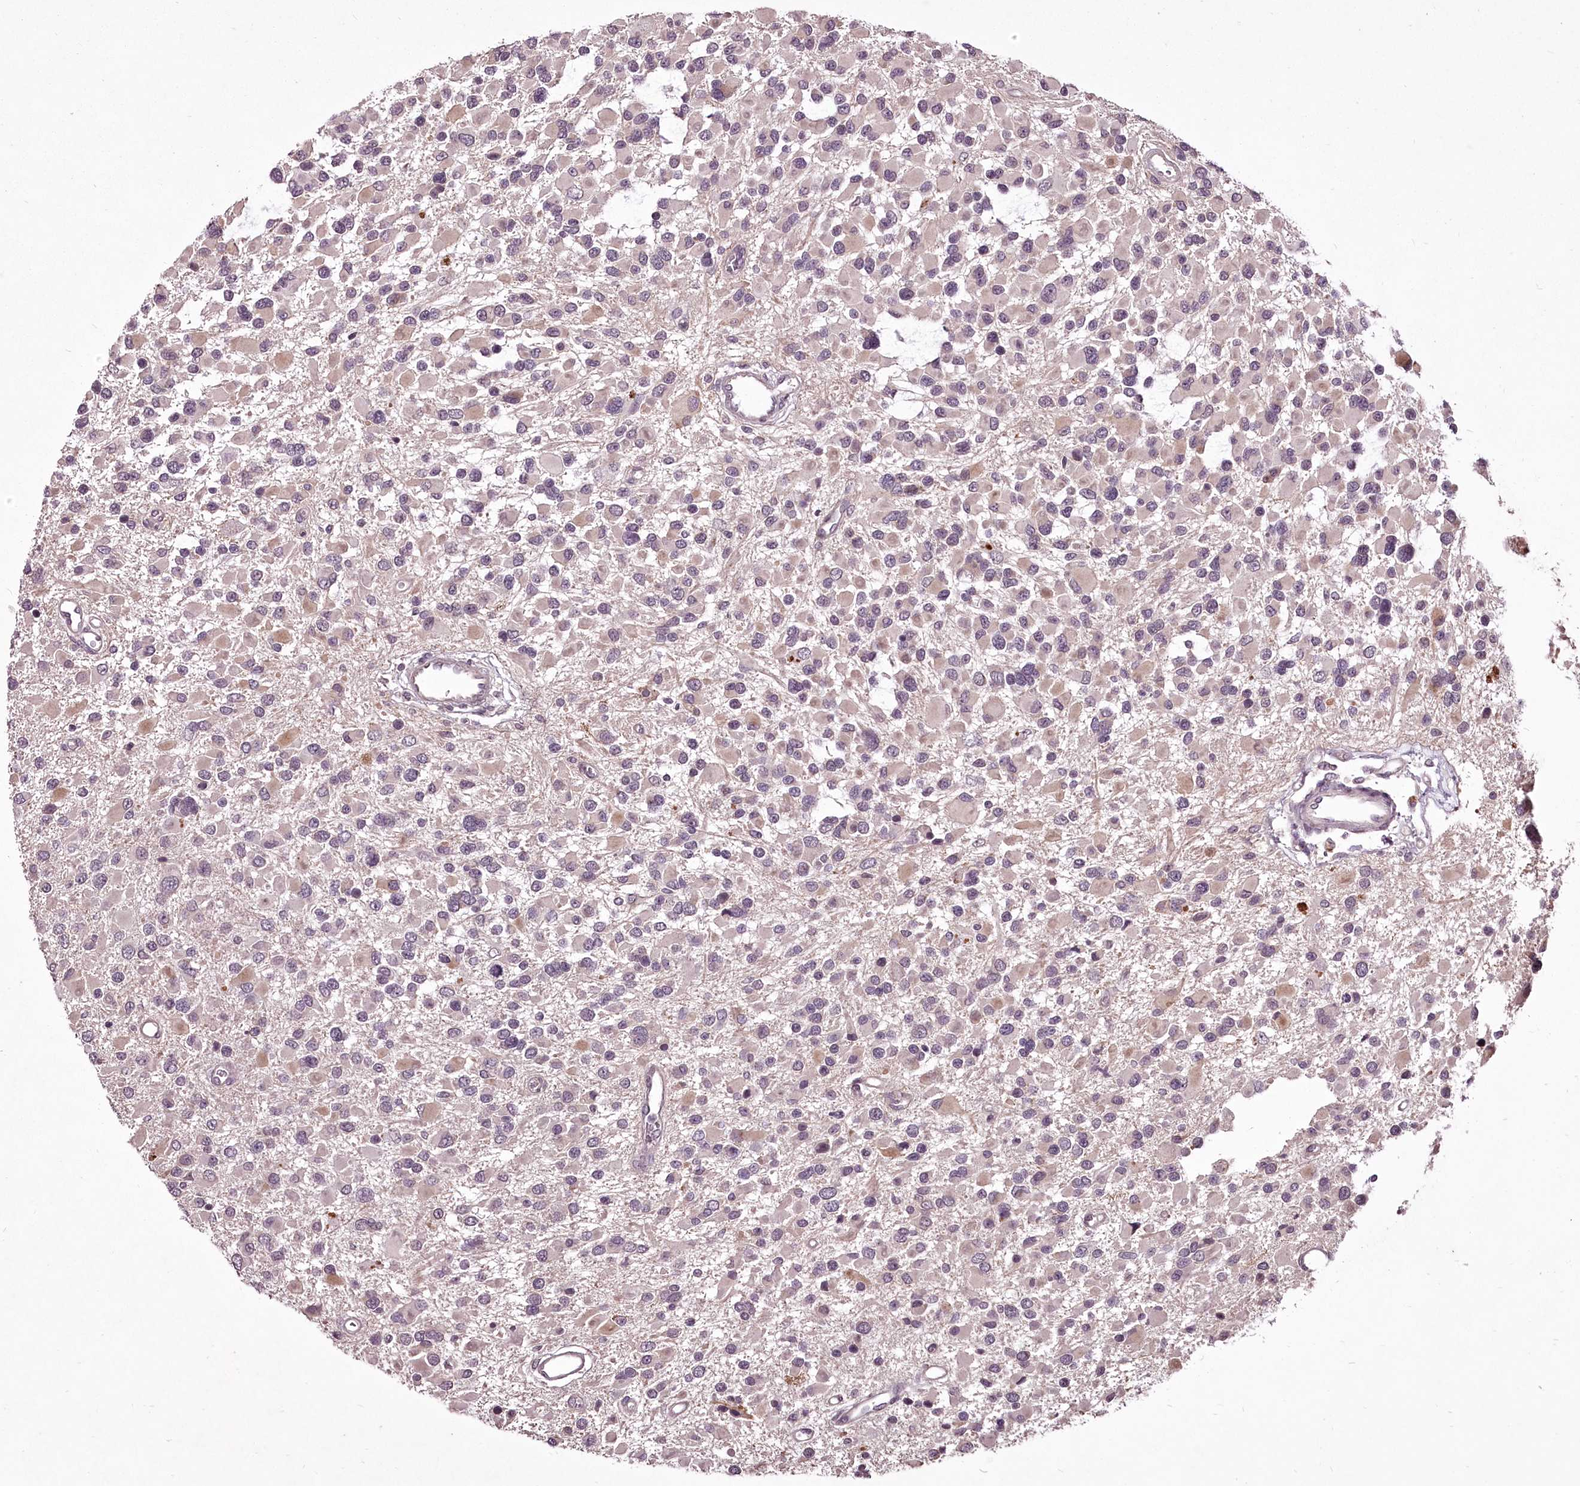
{"staining": {"intensity": "weak", "quantity": "<25%", "location": "cytoplasmic/membranous"}, "tissue": "glioma", "cell_type": "Tumor cells", "image_type": "cancer", "snomed": [{"axis": "morphology", "description": "Glioma, malignant, High grade"}, {"axis": "topography", "description": "Brain"}], "caption": "DAB immunohistochemical staining of human malignant glioma (high-grade) shows no significant staining in tumor cells.", "gene": "ADRA1D", "patient": {"sex": "male", "age": 53}}